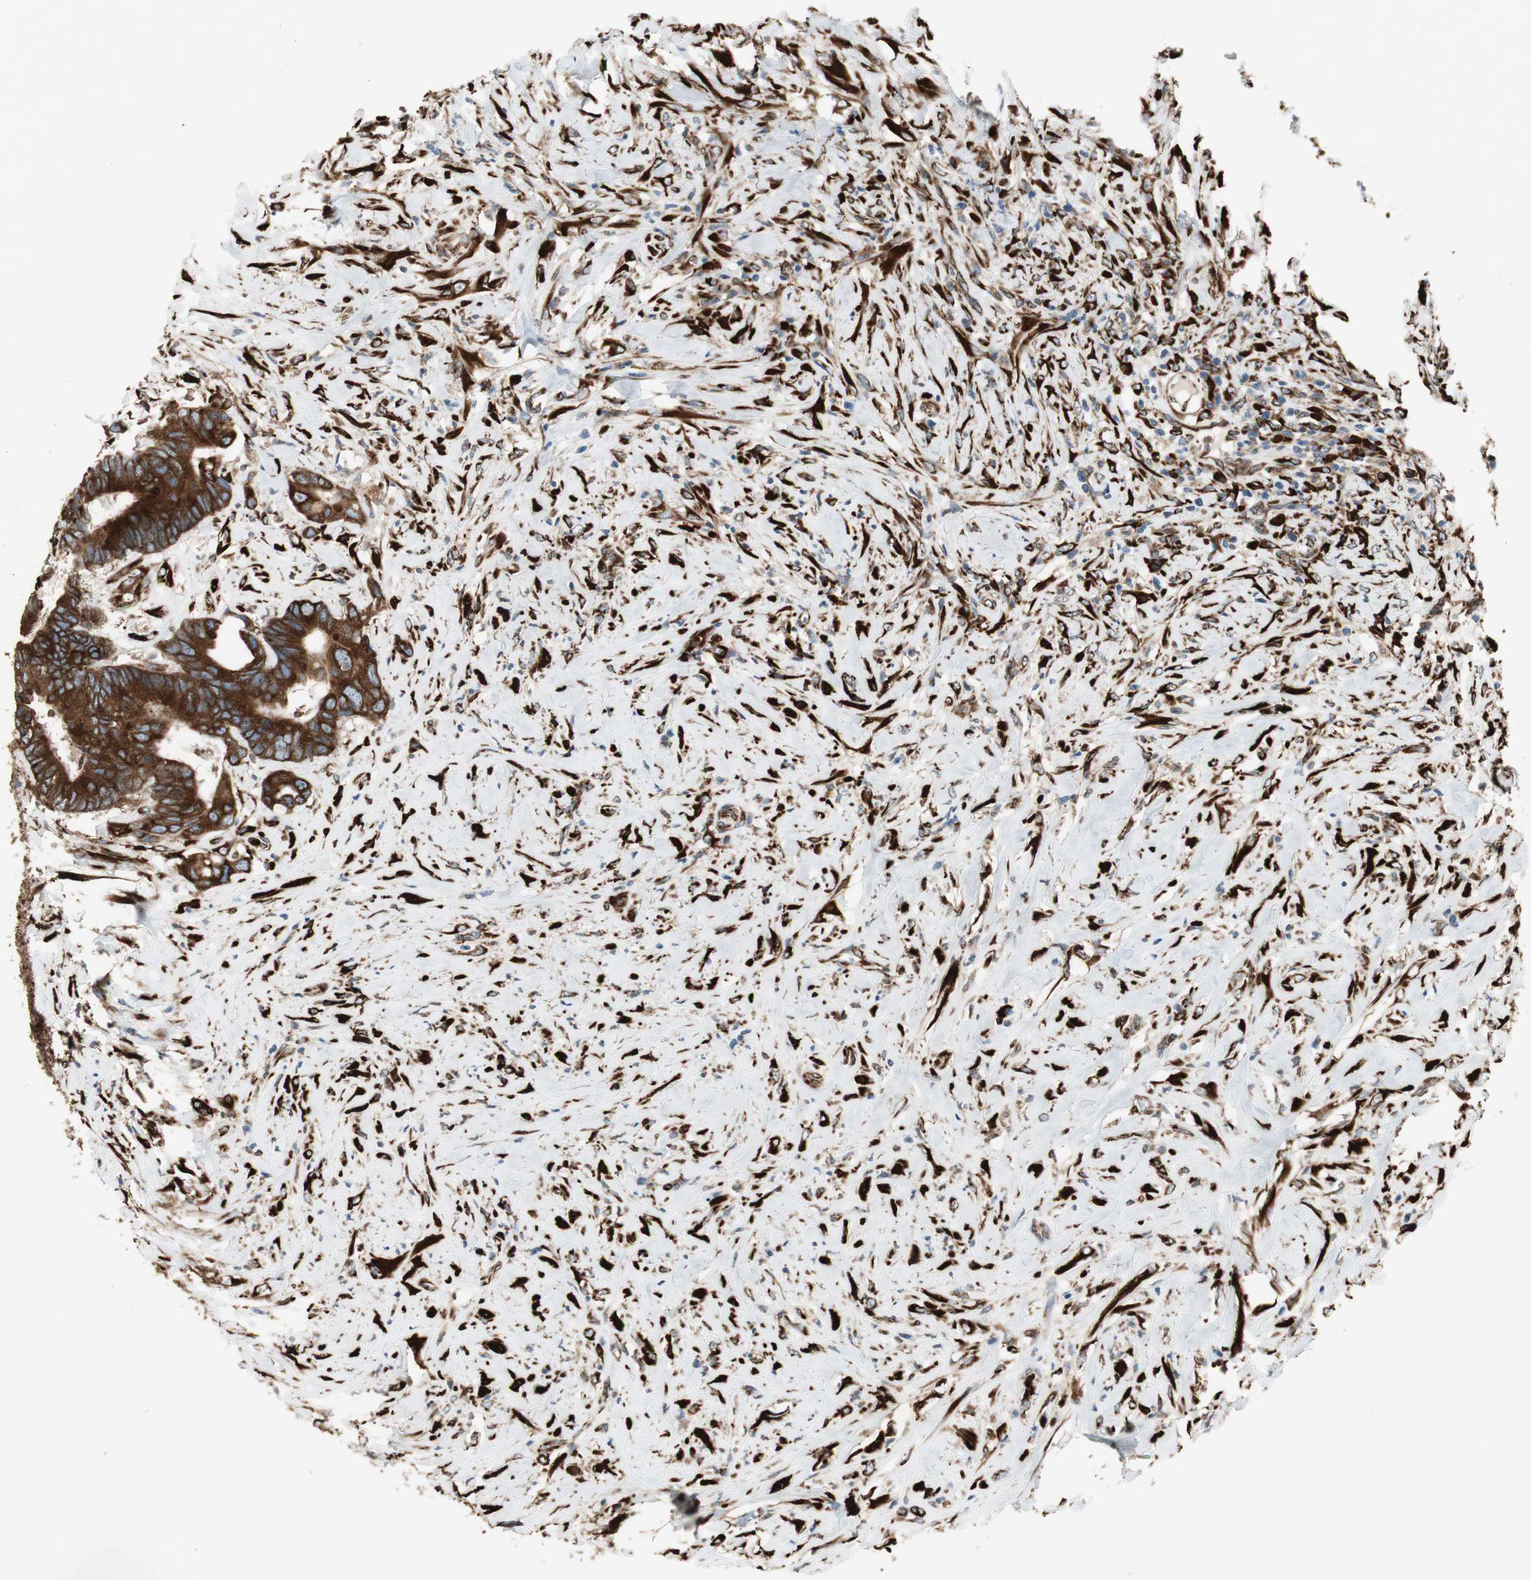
{"staining": {"intensity": "strong", "quantity": ">75%", "location": "cytoplasmic/membranous"}, "tissue": "colorectal cancer", "cell_type": "Tumor cells", "image_type": "cancer", "snomed": [{"axis": "morphology", "description": "Adenocarcinoma, NOS"}, {"axis": "topography", "description": "Rectum"}], "caption": "An immunohistochemistry (IHC) photomicrograph of tumor tissue is shown. Protein staining in brown labels strong cytoplasmic/membranous positivity in colorectal cancer (adenocarcinoma) within tumor cells.", "gene": "RRBP1", "patient": {"sex": "male", "age": 55}}